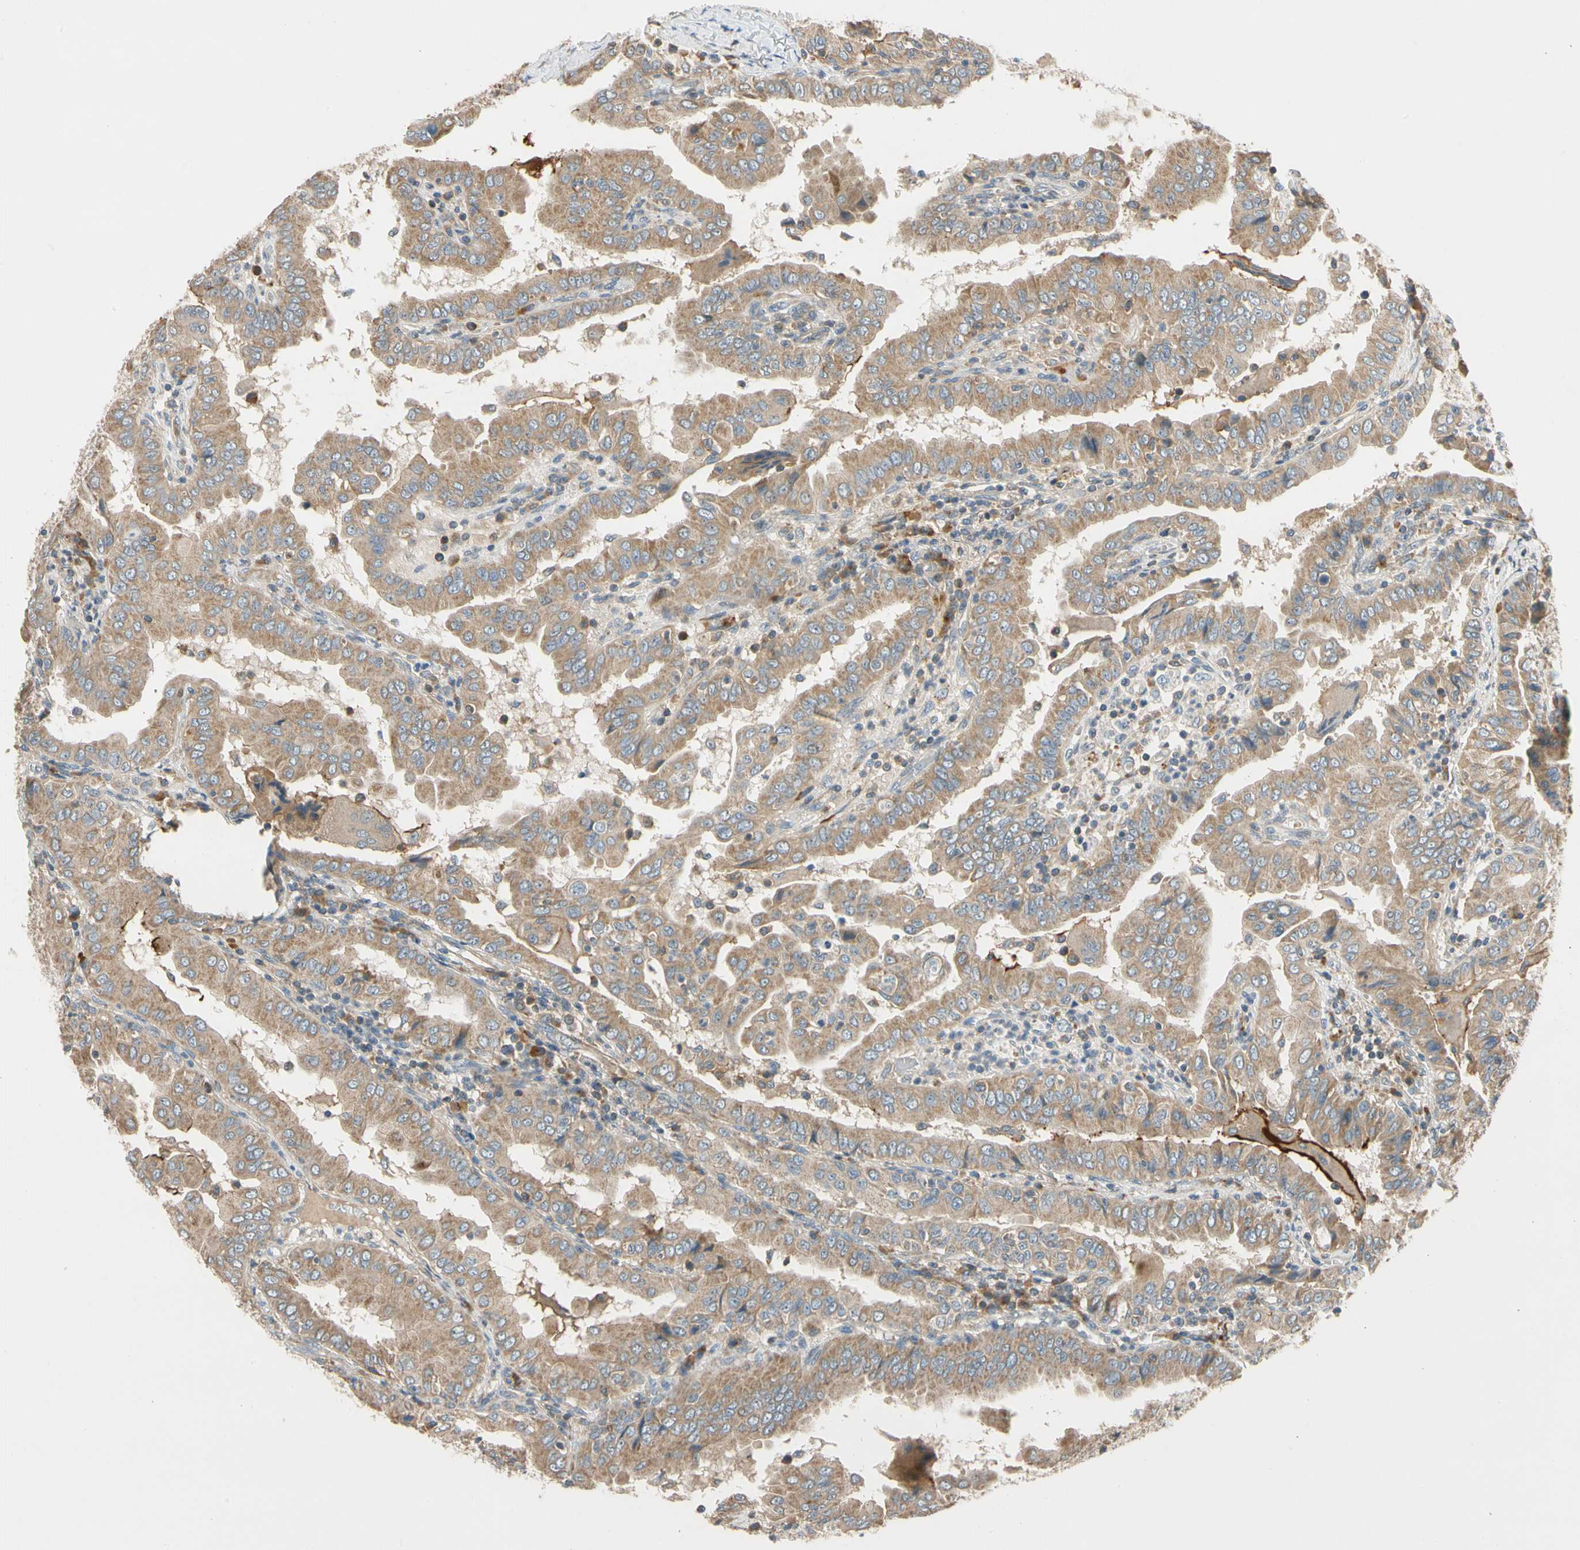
{"staining": {"intensity": "moderate", "quantity": ">75%", "location": "cytoplasmic/membranous"}, "tissue": "thyroid cancer", "cell_type": "Tumor cells", "image_type": "cancer", "snomed": [{"axis": "morphology", "description": "Papillary adenocarcinoma, NOS"}, {"axis": "topography", "description": "Thyroid gland"}], "caption": "An image of thyroid papillary adenocarcinoma stained for a protein exhibits moderate cytoplasmic/membranous brown staining in tumor cells.", "gene": "MST1R", "patient": {"sex": "male", "age": 33}}